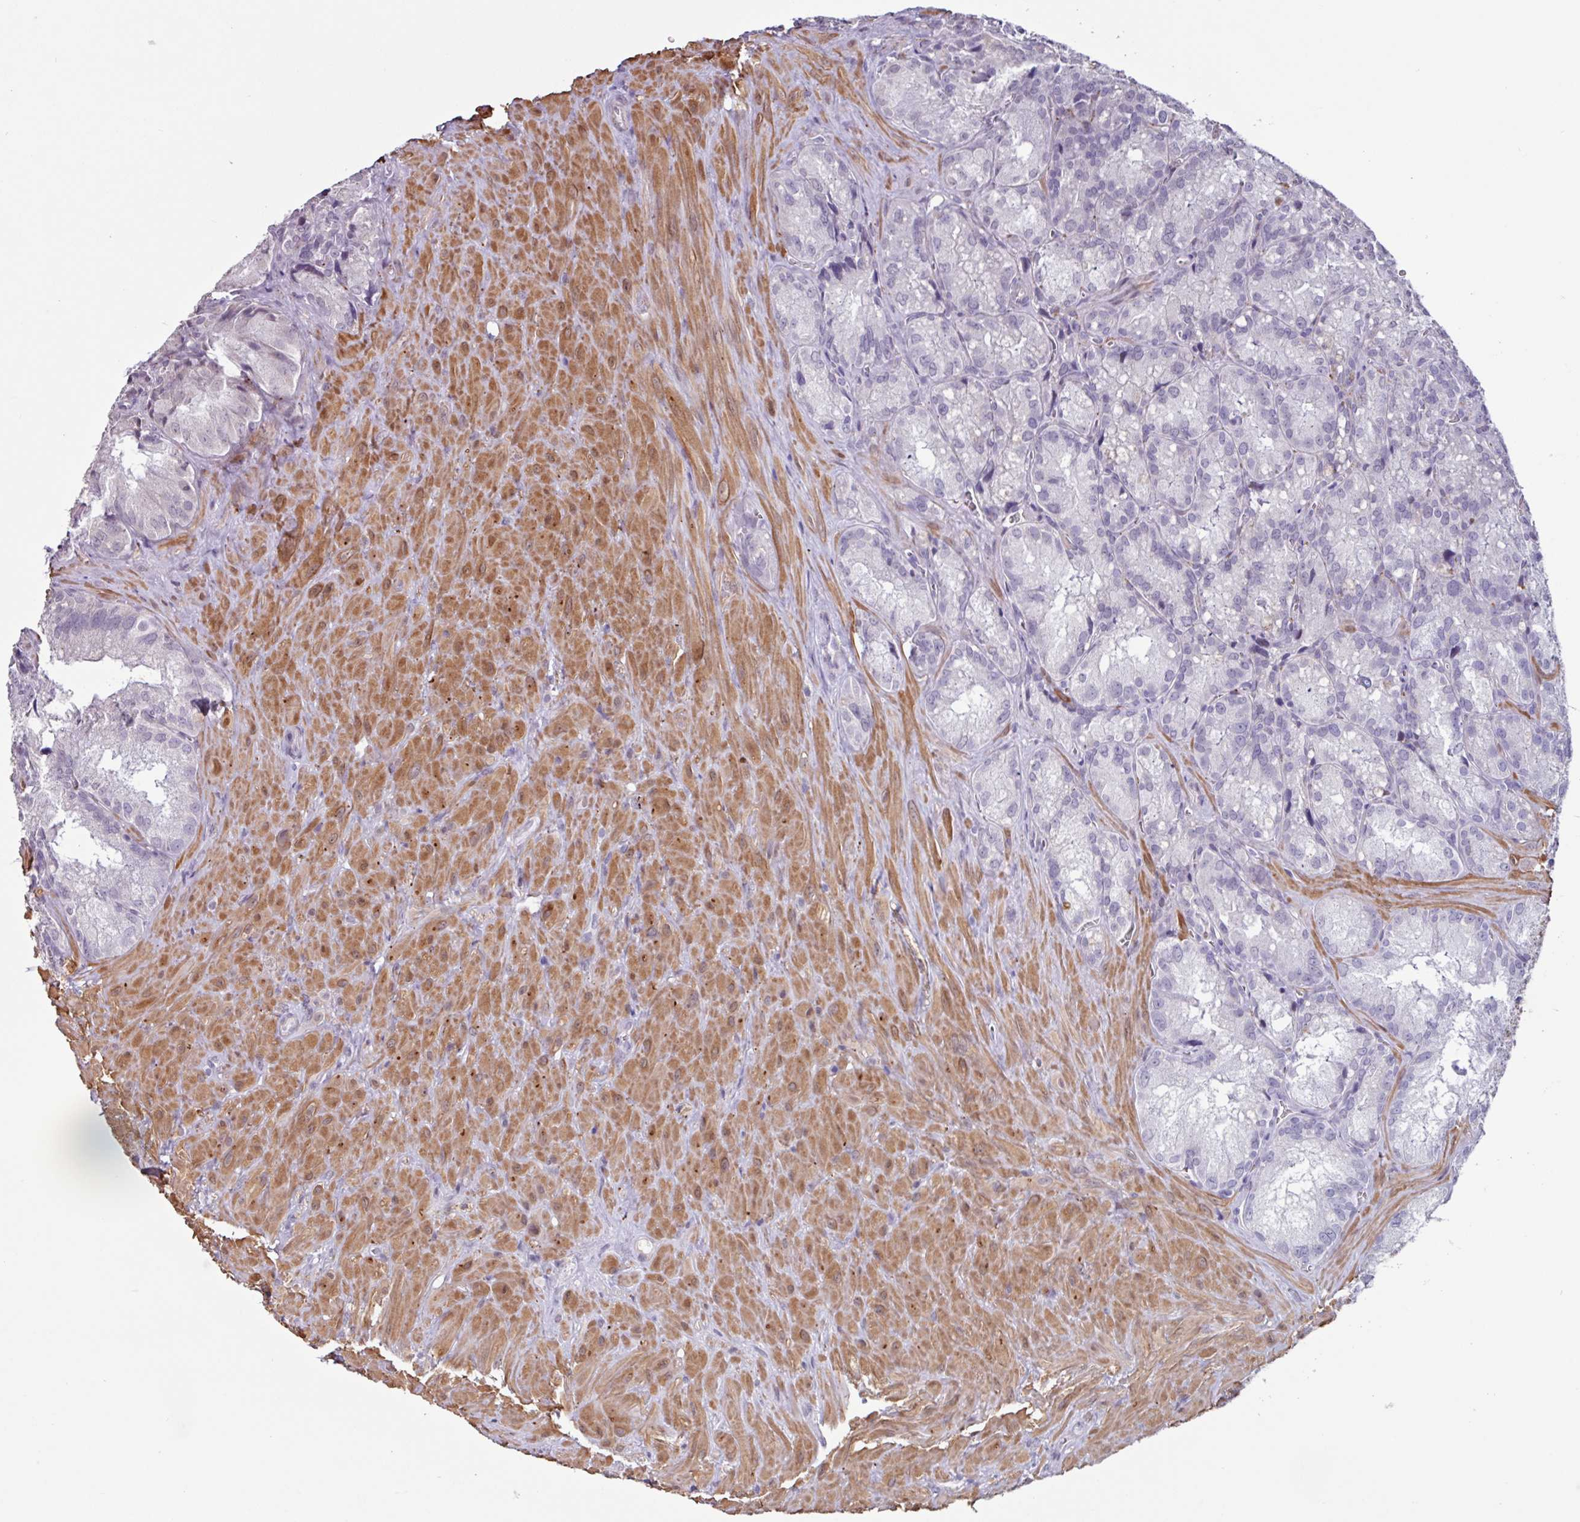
{"staining": {"intensity": "negative", "quantity": "none", "location": "none"}, "tissue": "seminal vesicle", "cell_type": "Glandular cells", "image_type": "normal", "snomed": [{"axis": "morphology", "description": "Normal tissue, NOS"}, {"axis": "topography", "description": "Seminal veicle"}], "caption": "High magnification brightfield microscopy of normal seminal vesicle stained with DAB (brown) and counterstained with hematoxylin (blue): glandular cells show no significant positivity. (DAB immunohistochemistry visualized using brightfield microscopy, high magnification).", "gene": "OTX1", "patient": {"sex": "male", "age": 62}}